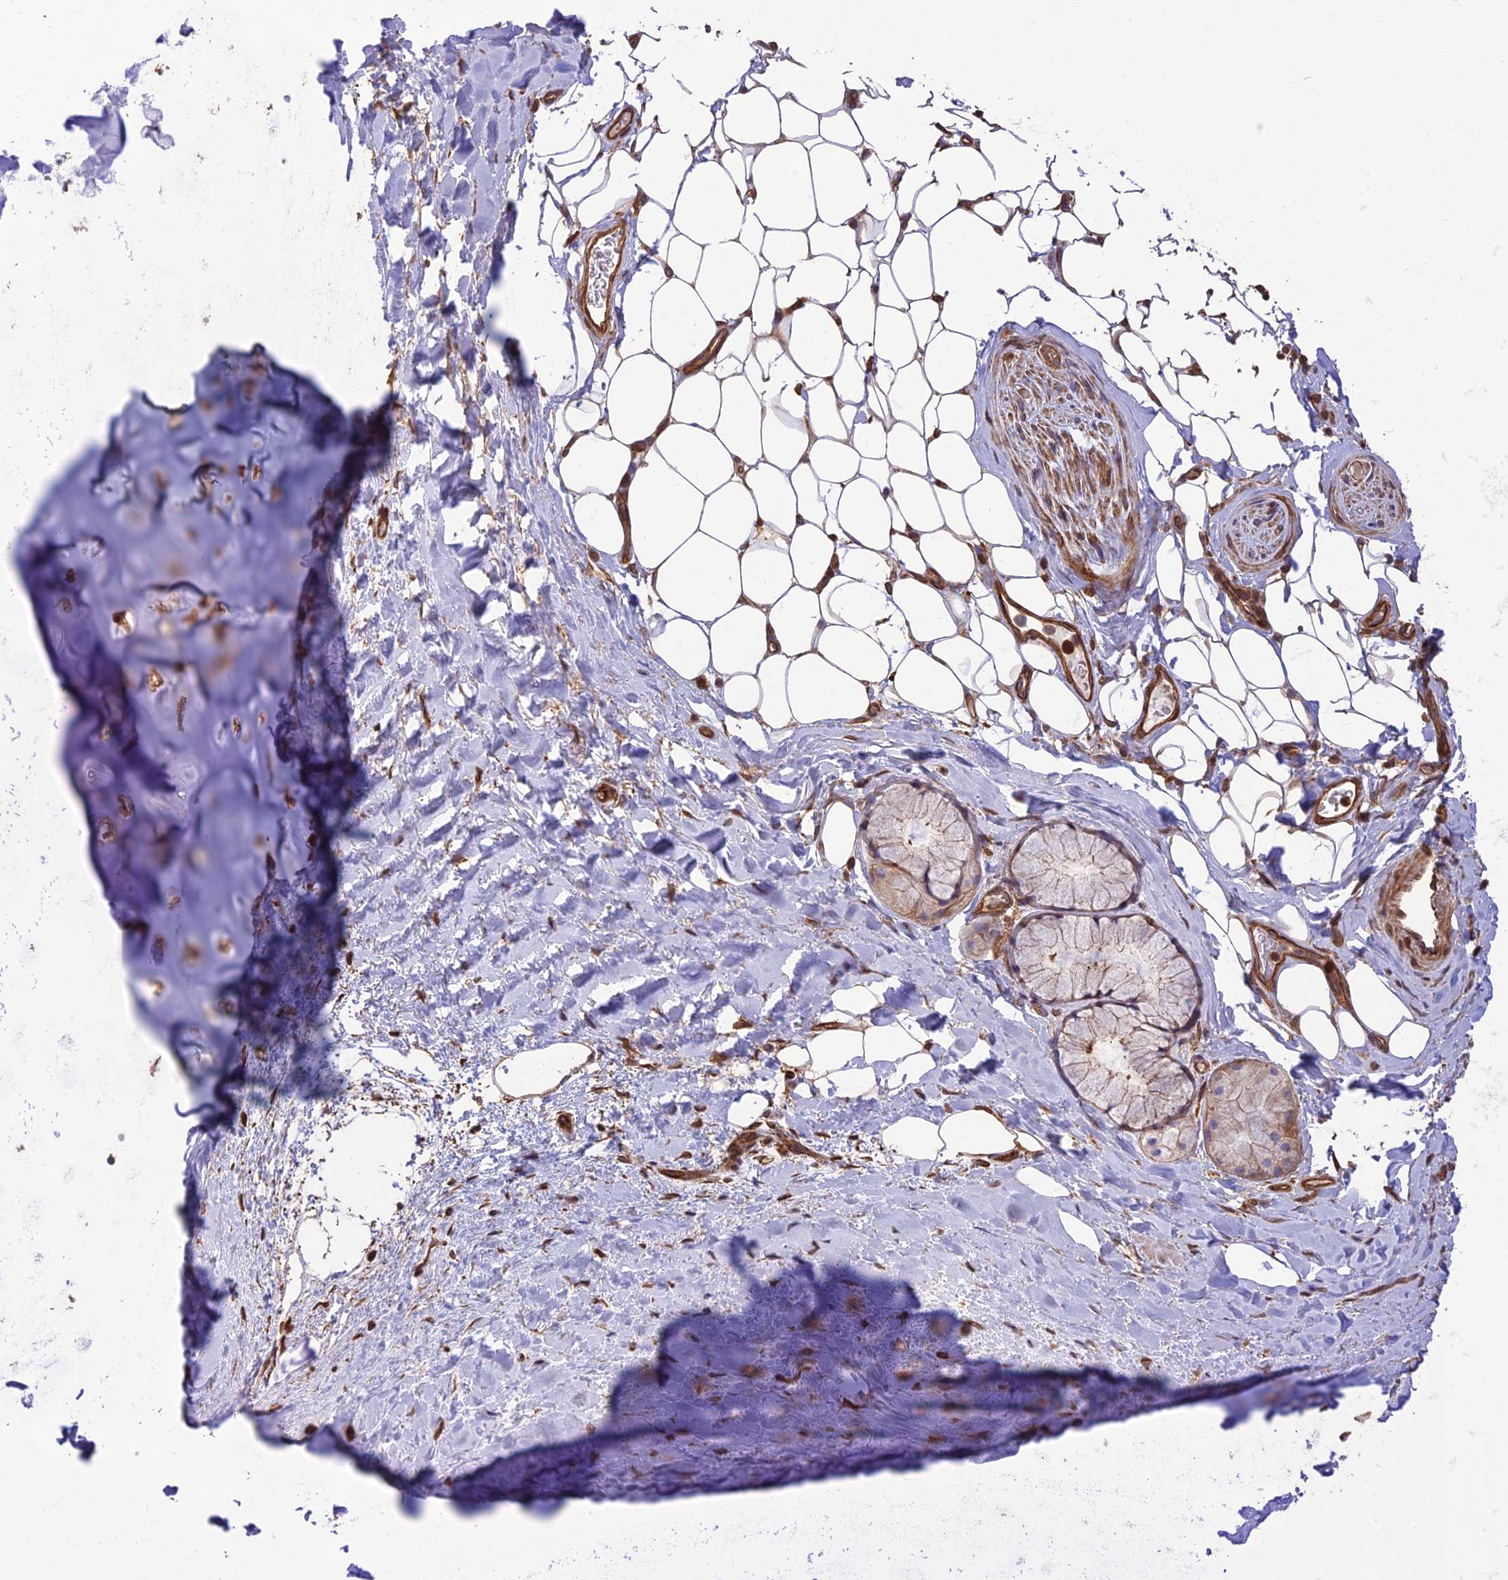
{"staining": {"intensity": "moderate", "quantity": ">75%", "location": "cytoplasmic/membranous"}, "tissue": "bronchus", "cell_type": "Respiratory epithelial cells", "image_type": "normal", "snomed": [{"axis": "morphology", "description": "Normal tissue, NOS"}, {"axis": "topography", "description": "Bronchus"}], "caption": "The immunohistochemical stain shows moderate cytoplasmic/membranous positivity in respiratory epithelial cells of unremarkable bronchus.", "gene": "HPSE2", "patient": {"sex": "male", "age": 65}}